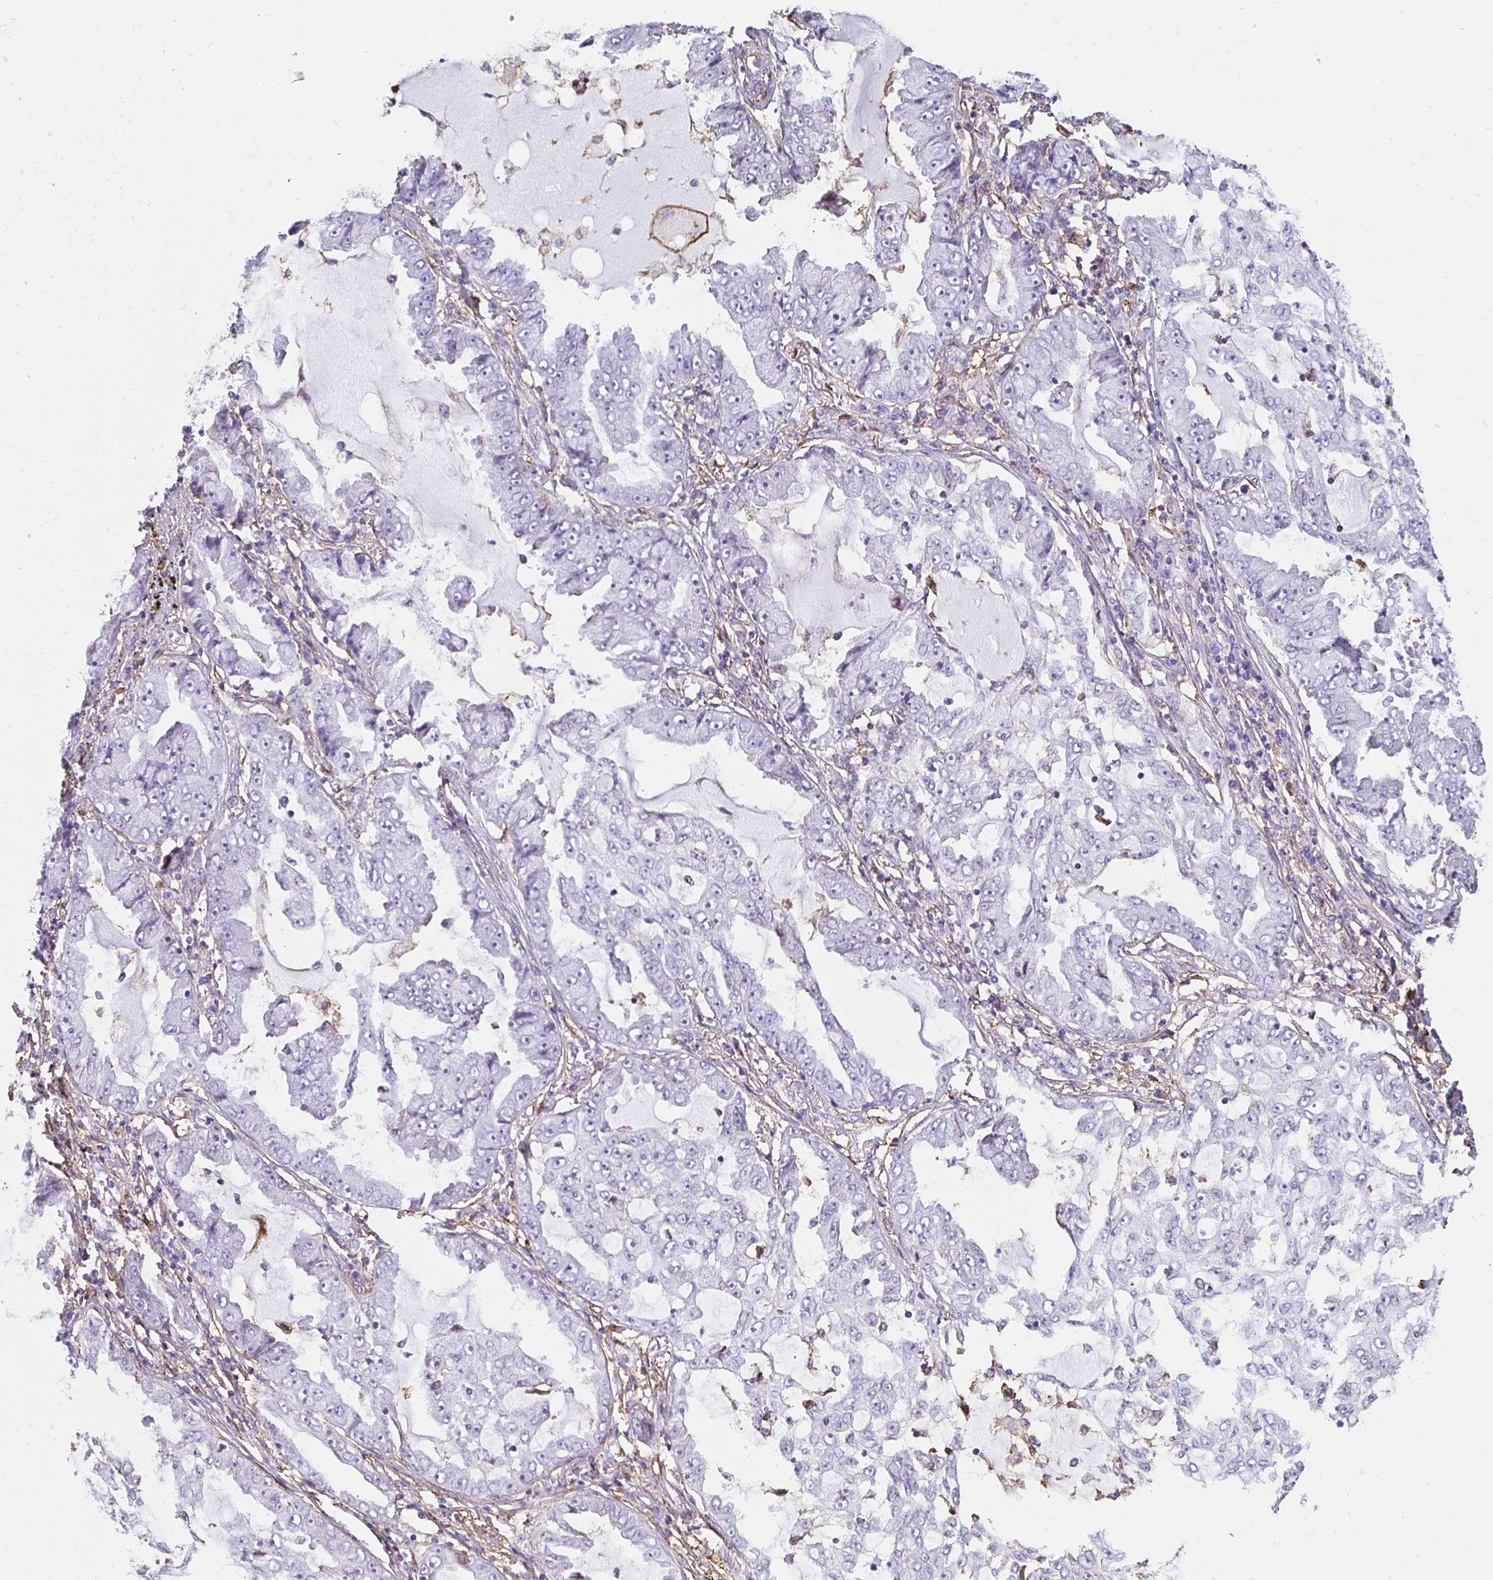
{"staining": {"intensity": "negative", "quantity": "none", "location": "none"}, "tissue": "lung cancer", "cell_type": "Tumor cells", "image_type": "cancer", "snomed": [{"axis": "morphology", "description": "Adenocarcinoma, NOS"}, {"axis": "topography", "description": "Lung"}], "caption": "Tumor cells are negative for brown protein staining in lung adenocarcinoma. Nuclei are stained in blue.", "gene": "TAS1R3", "patient": {"sex": "female", "age": 52}}